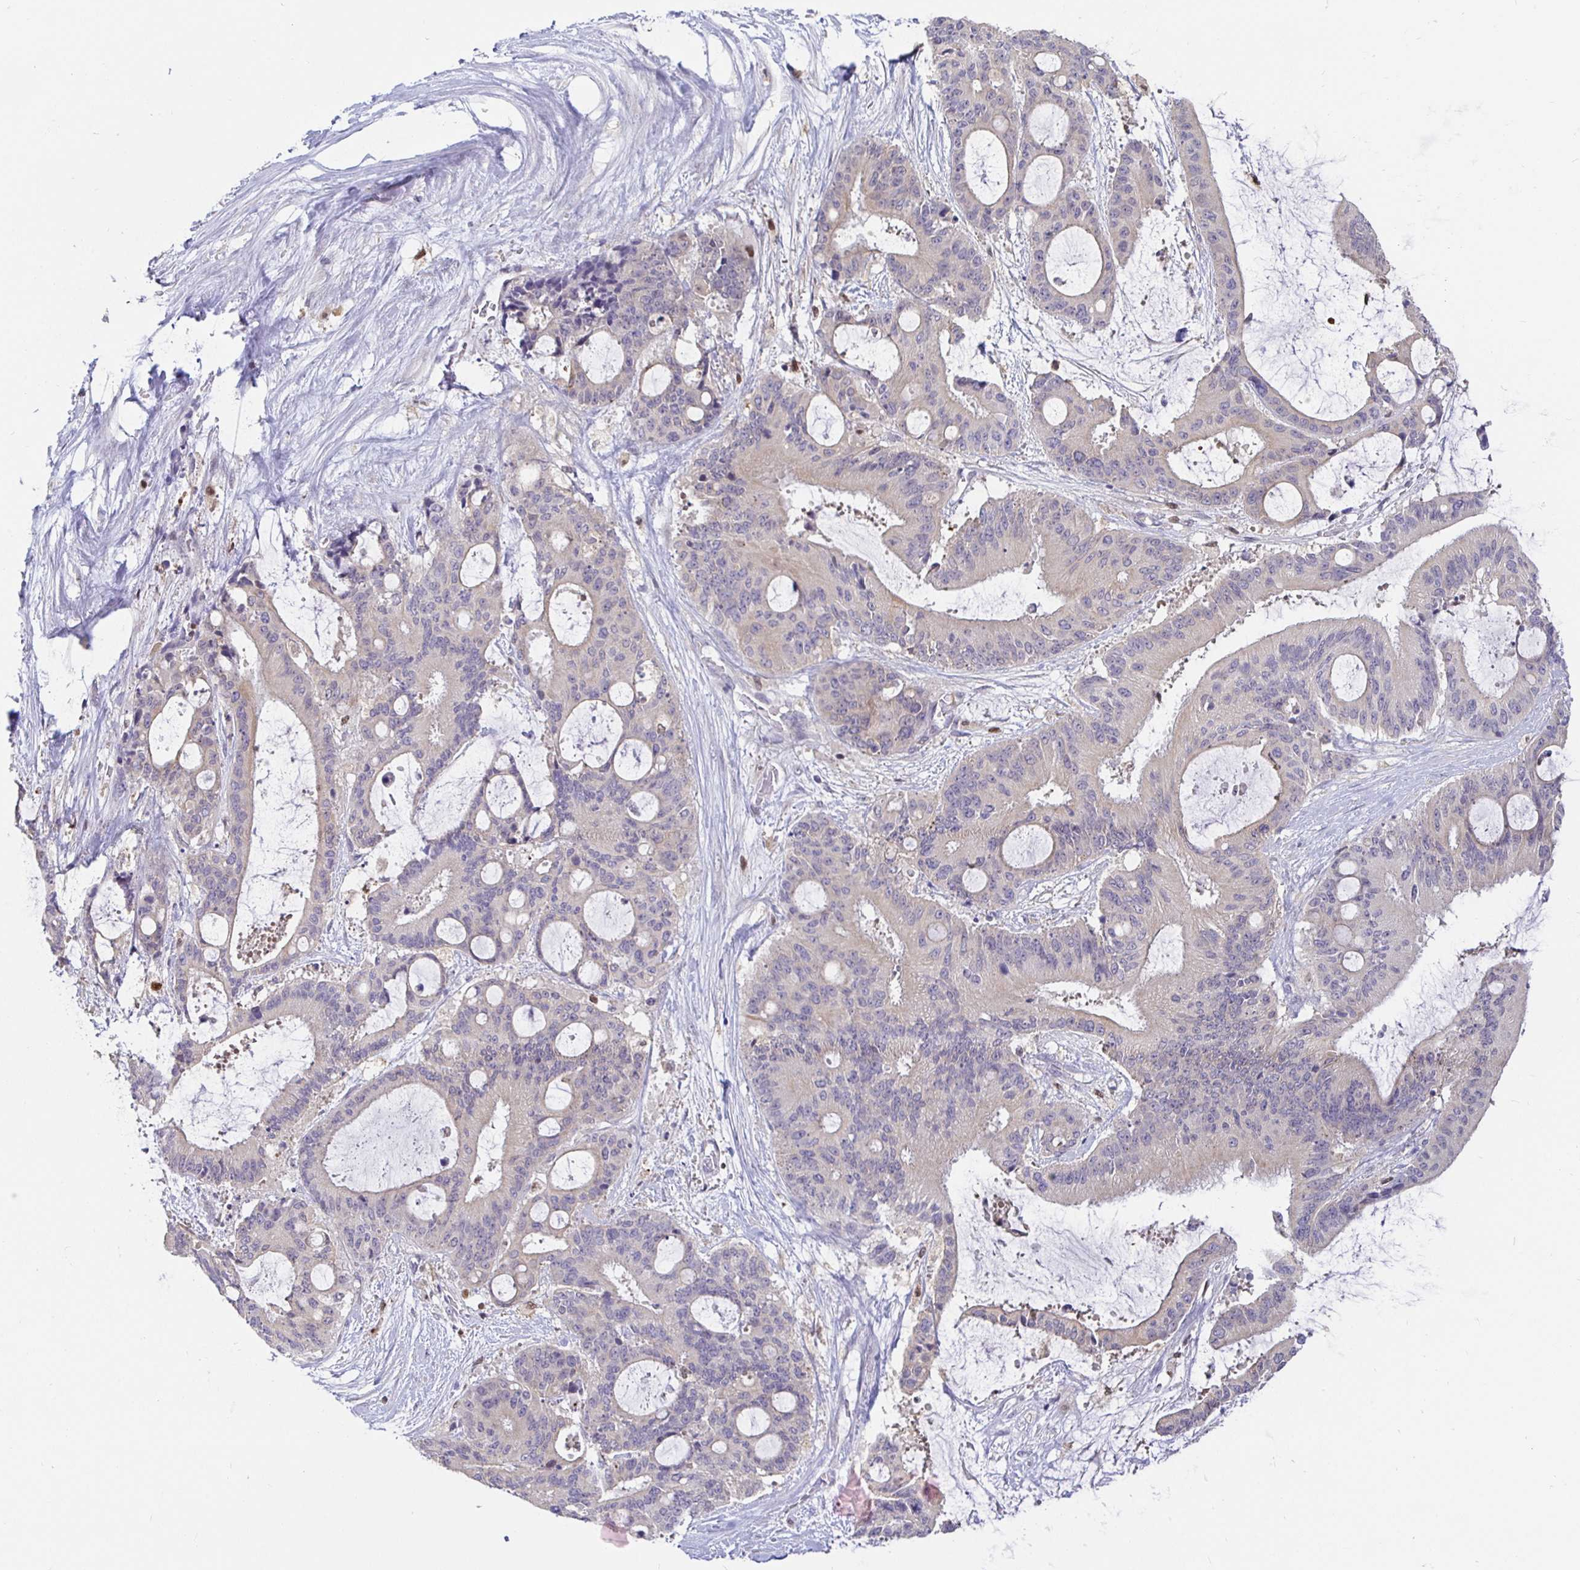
{"staining": {"intensity": "negative", "quantity": "none", "location": "none"}, "tissue": "liver cancer", "cell_type": "Tumor cells", "image_type": "cancer", "snomed": [{"axis": "morphology", "description": "Normal tissue, NOS"}, {"axis": "morphology", "description": "Cholangiocarcinoma"}, {"axis": "topography", "description": "Liver"}, {"axis": "topography", "description": "Peripheral nerve tissue"}], "caption": "A high-resolution photomicrograph shows immunohistochemistry staining of liver cholangiocarcinoma, which reveals no significant positivity in tumor cells.", "gene": "SATB1", "patient": {"sex": "female", "age": 73}}